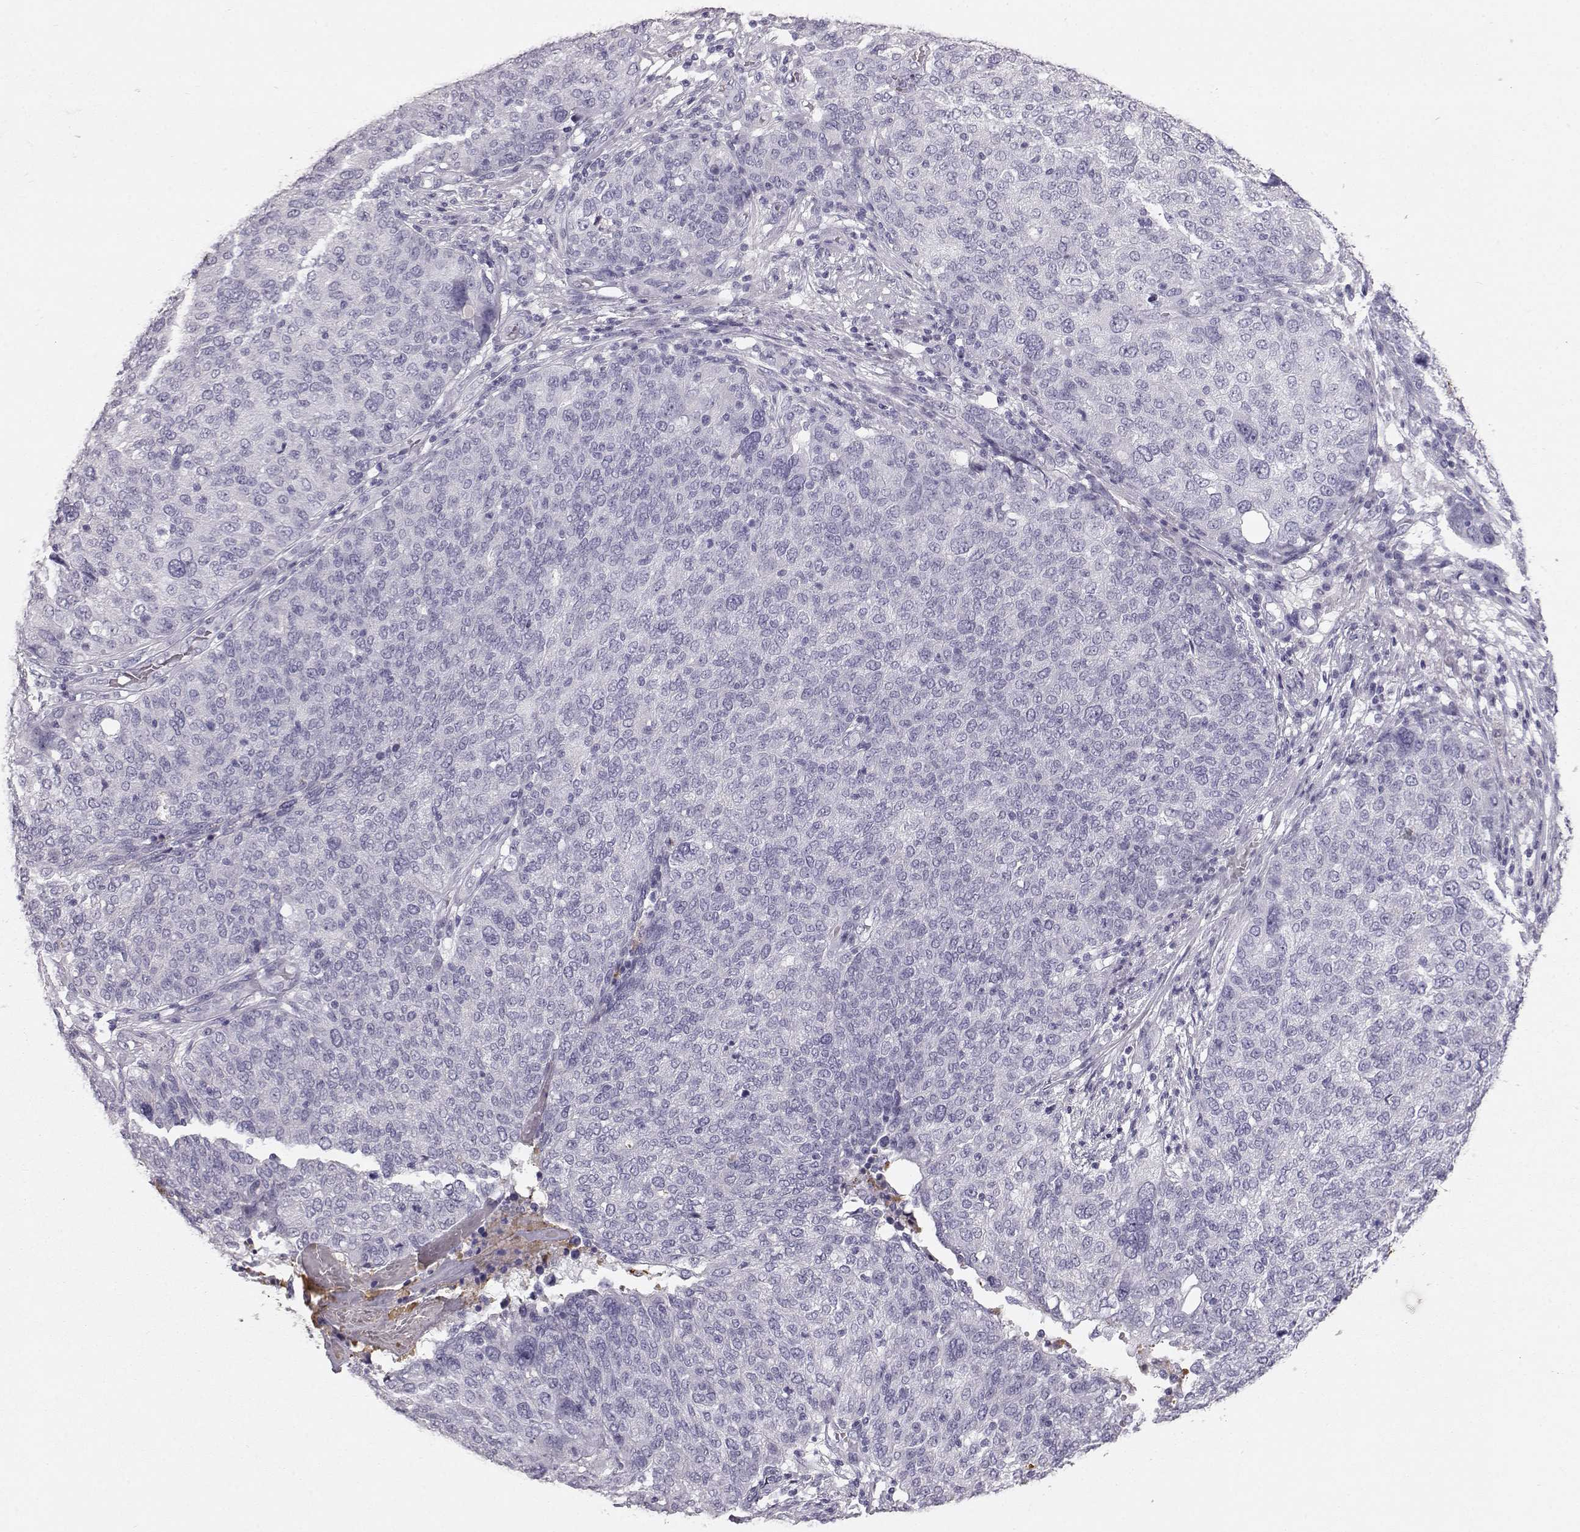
{"staining": {"intensity": "negative", "quantity": "none", "location": "none"}, "tissue": "ovarian cancer", "cell_type": "Tumor cells", "image_type": "cancer", "snomed": [{"axis": "morphology", "description": "Carcinoma, endometroid"}, {"axis": "topography", "description": "Ovary"}], "caption": "DAB (3,3'-diaminobenzidine) immunohistochemical staining of human ovarian endometroid carcinoma displays no significant positivity in tumor cells.", "gene": "KRTAP16-1", "patient": {"sex": "female", "age": 58}}